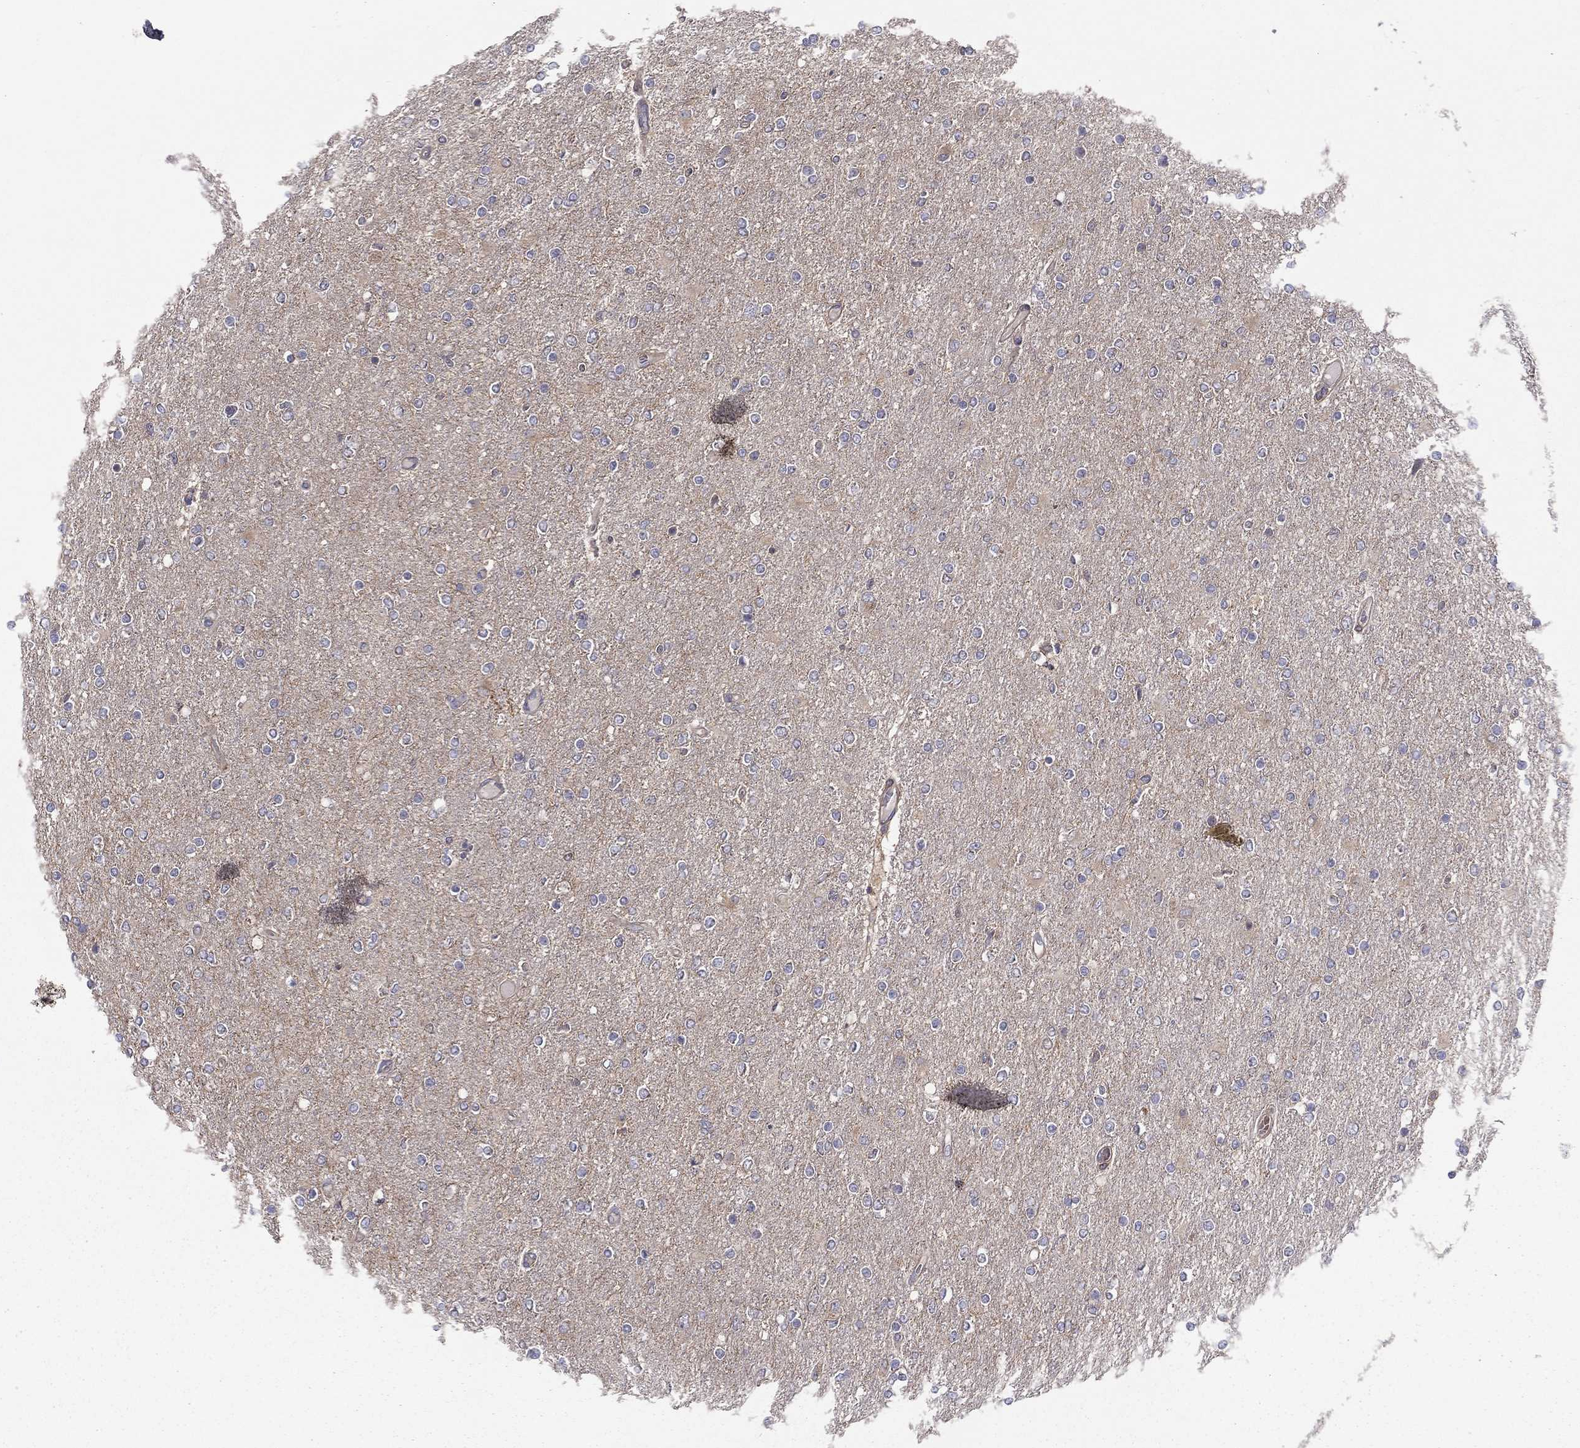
{"staining": {"intensity": "negative", "quantity": "none", "location": "none"}, "tissue": "glioma", "cell_type": "Tumor cells", "image_type": "cancer", "snomed": [{"axis": "morphology", "description": "Glioma, malignant, High grade"}, {"axis": "topography", "description": "Cerebral cortex"}], "caption": "Immunohistochemical staining of malignant glioma (high-grade) reveals no significant positivity in tumor cells.", "gene": "RNF123", "patient": {"sex": "male", "age": 70}}